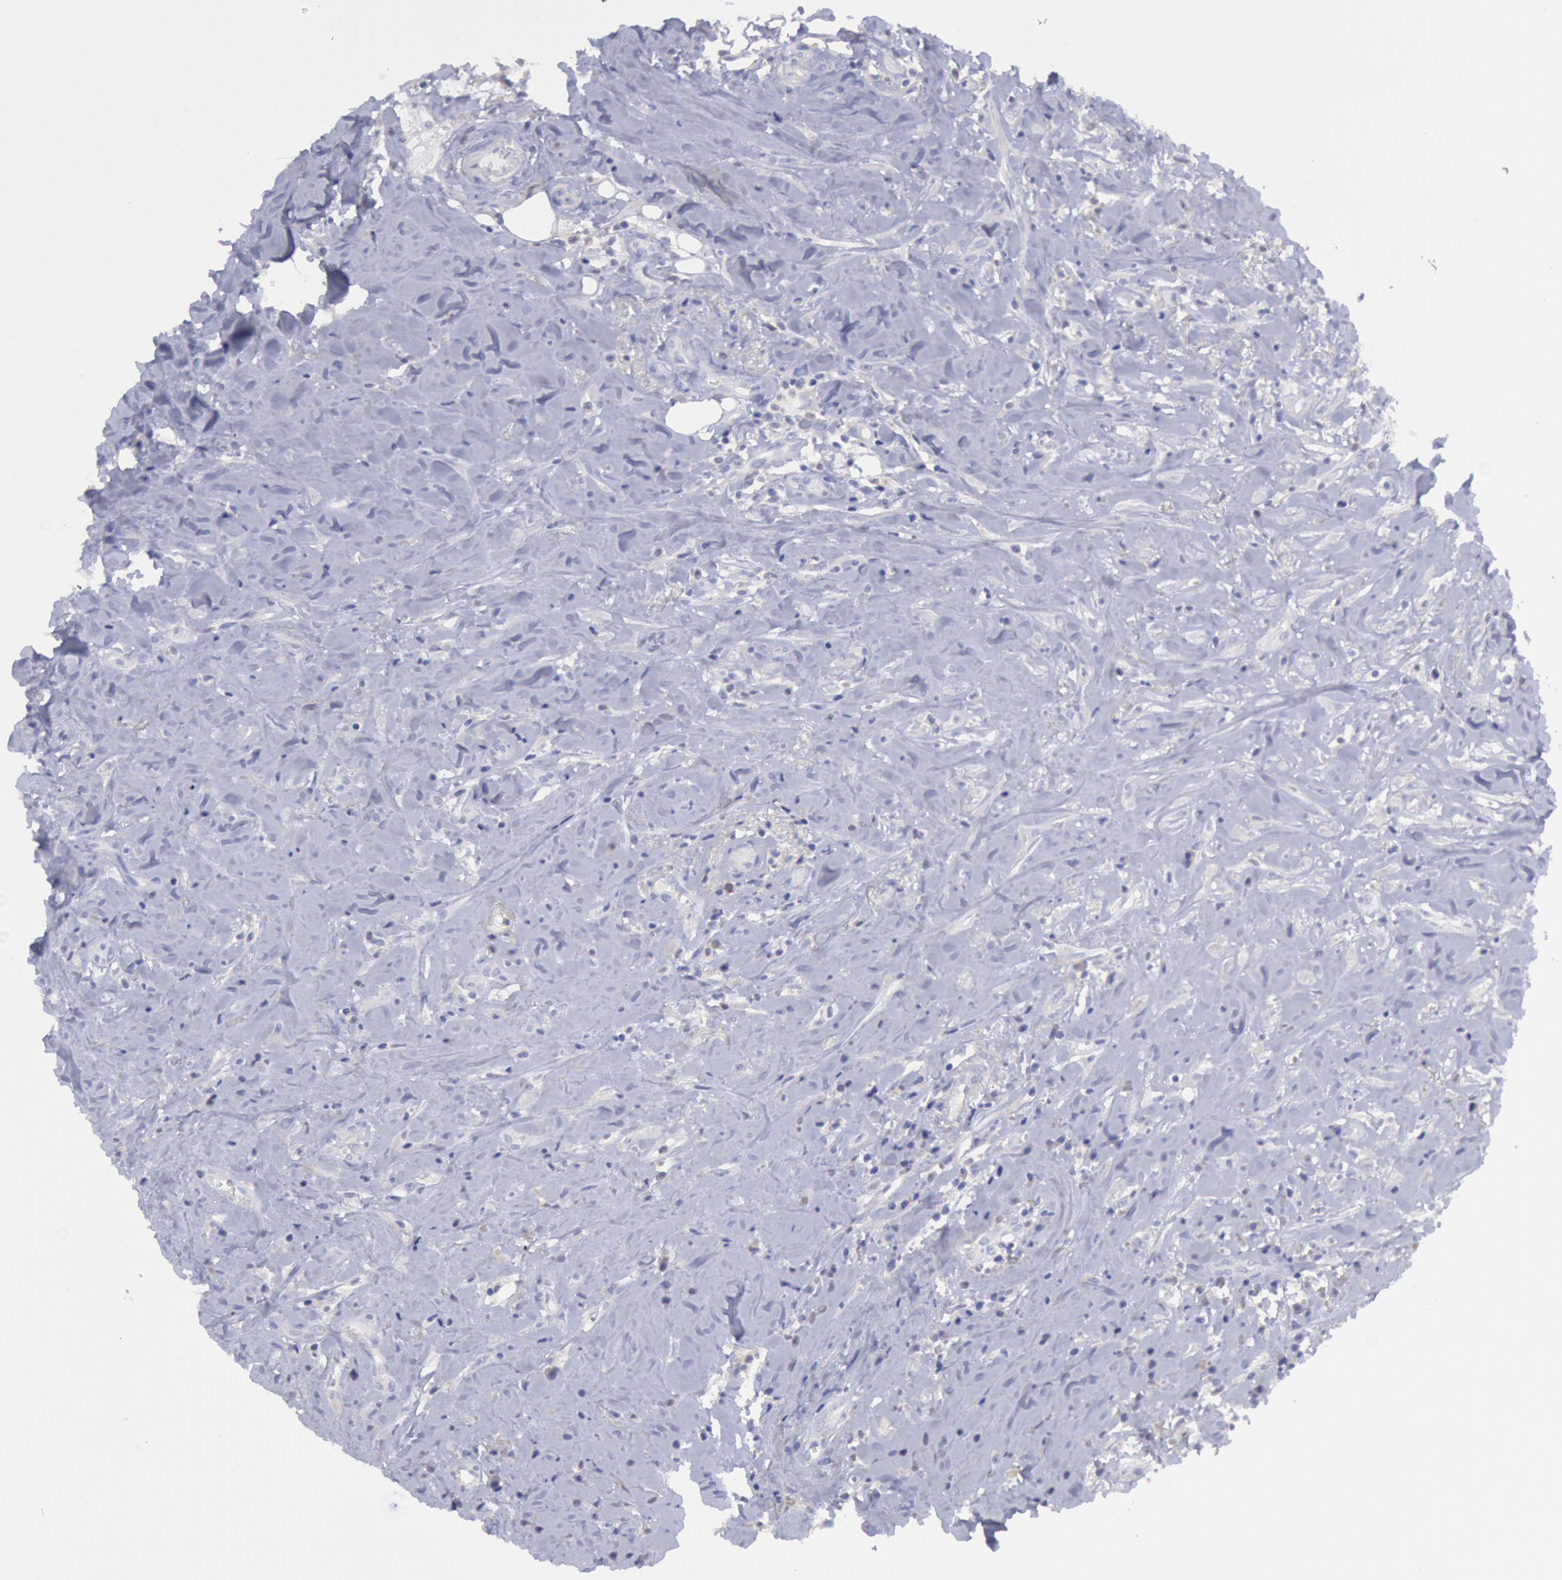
{"staining": {"intensity": "negative", "quantity": "none", "location": "none"}, "tissue": "head and neck cancer", "cell_type": "Tumor cells", "image_type": "cancer", "snomed": [{"axis": "morphology", "description": "Squamous cell carcinoma, NOS"}, {"axis": "topography", "description": "Oral tissue"}, {"axis": "topography", "description": "Head-Neck"}], "caption": "Image shows no significant protein positivity in tumor cells of head and neck cancer (squamous cell carcinoma).", "gene": "MYH7", "patient": {"sex": "female", "age": 82}}